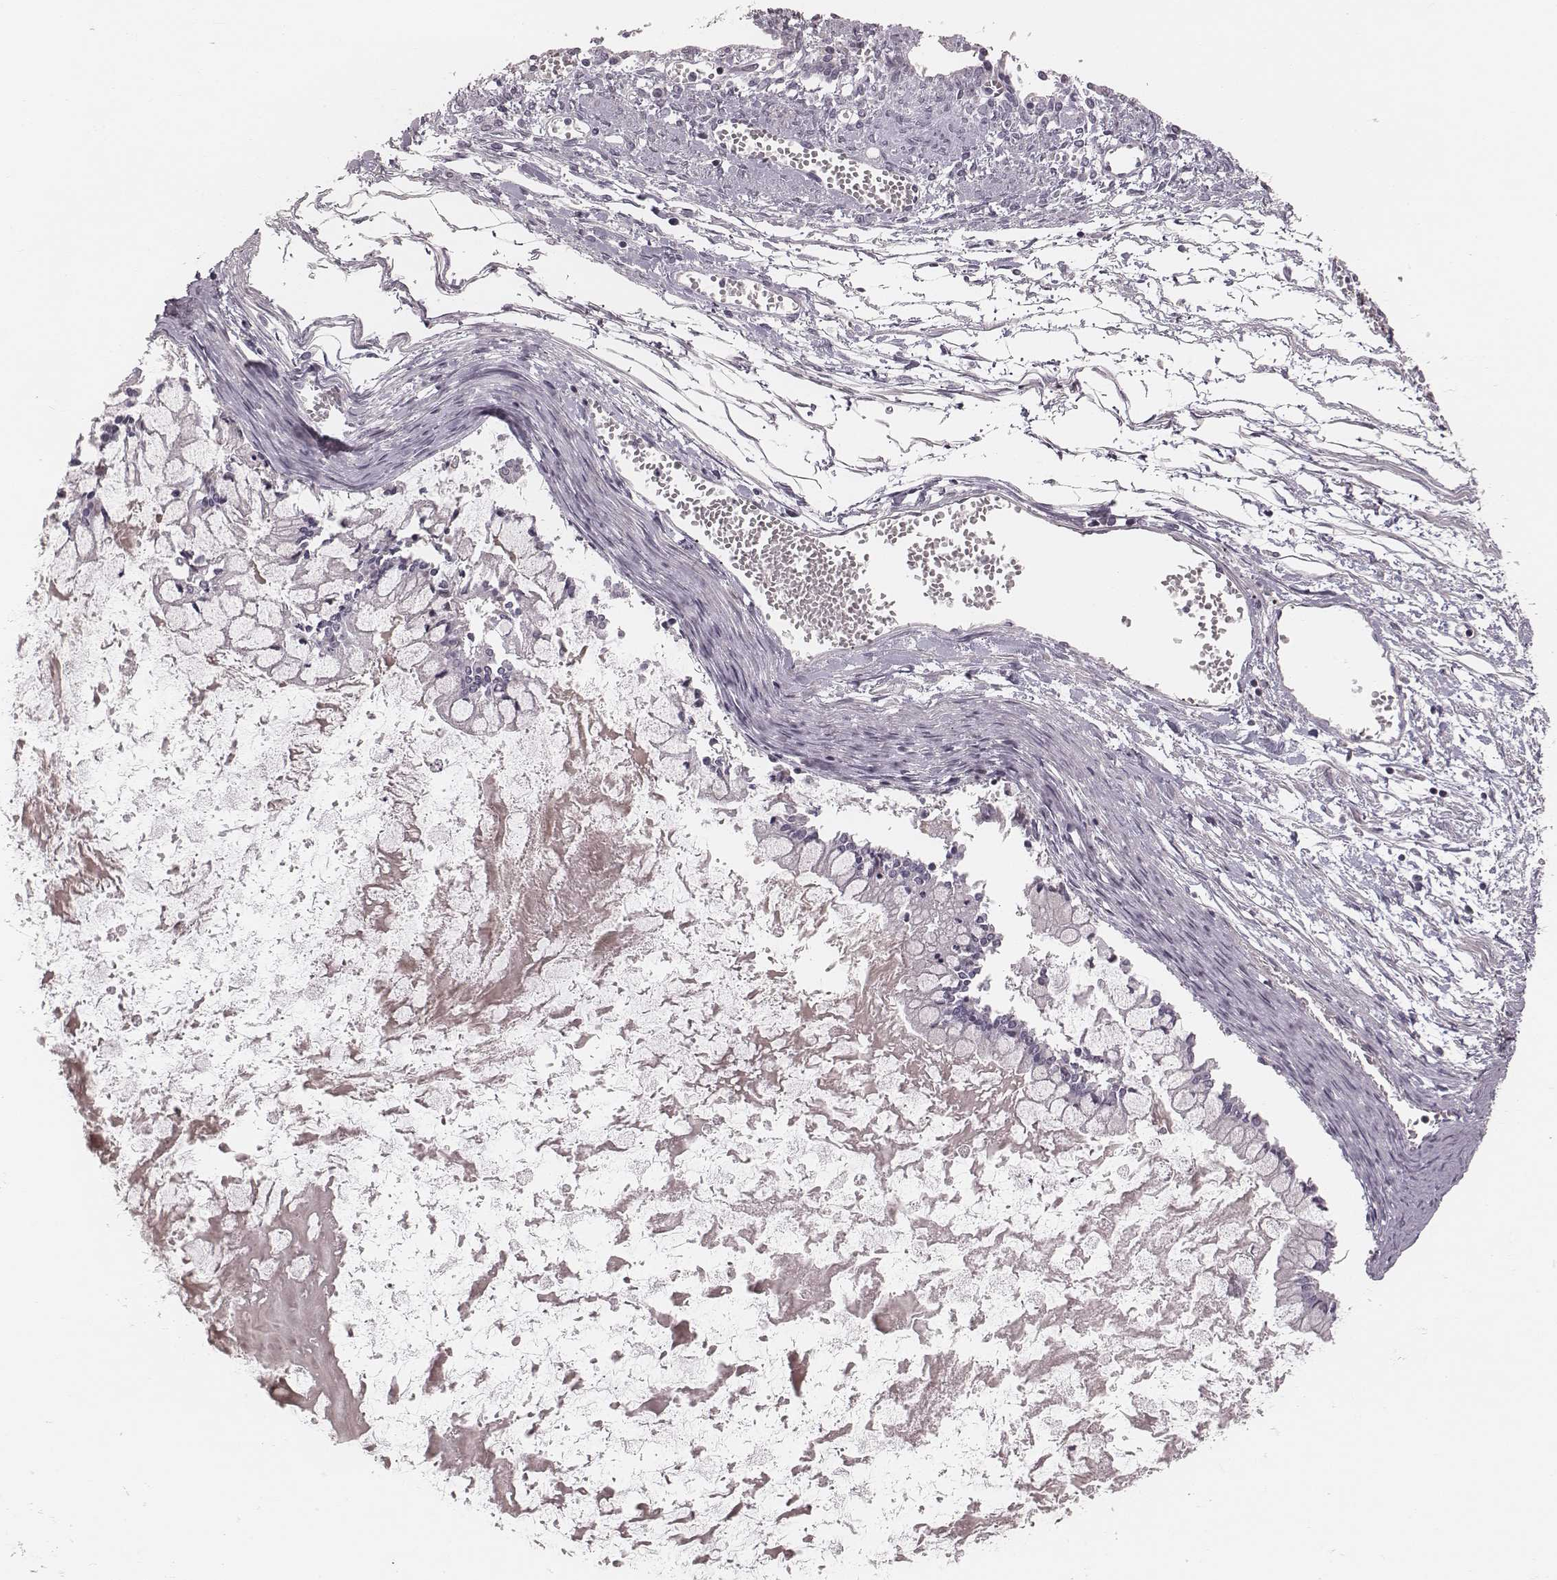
{"staining": {"intensity": "negative", "quantity": "none", "location": "none"}, "tissue": "ovarian cancer", "cell_type": "Tumor cells", "image_type": "cancer", "snomed": [{"axis": "morphology", "description": "Cystadenocarcinoma, mucinous, NOS"}, {"axis": "topography", "description": "Ovary"}], "caption": "The image reveals no staining of tumor cells in ovarian mucinous cystadenocarcinoma. (Stains: DAB immunohistochemistry (IHC) with hematoxylin counter stain, Microscopy: brightfield microscopy at high magnification).", "gene": "S100Z", "patient": {"sex": "female", "age": 67}}